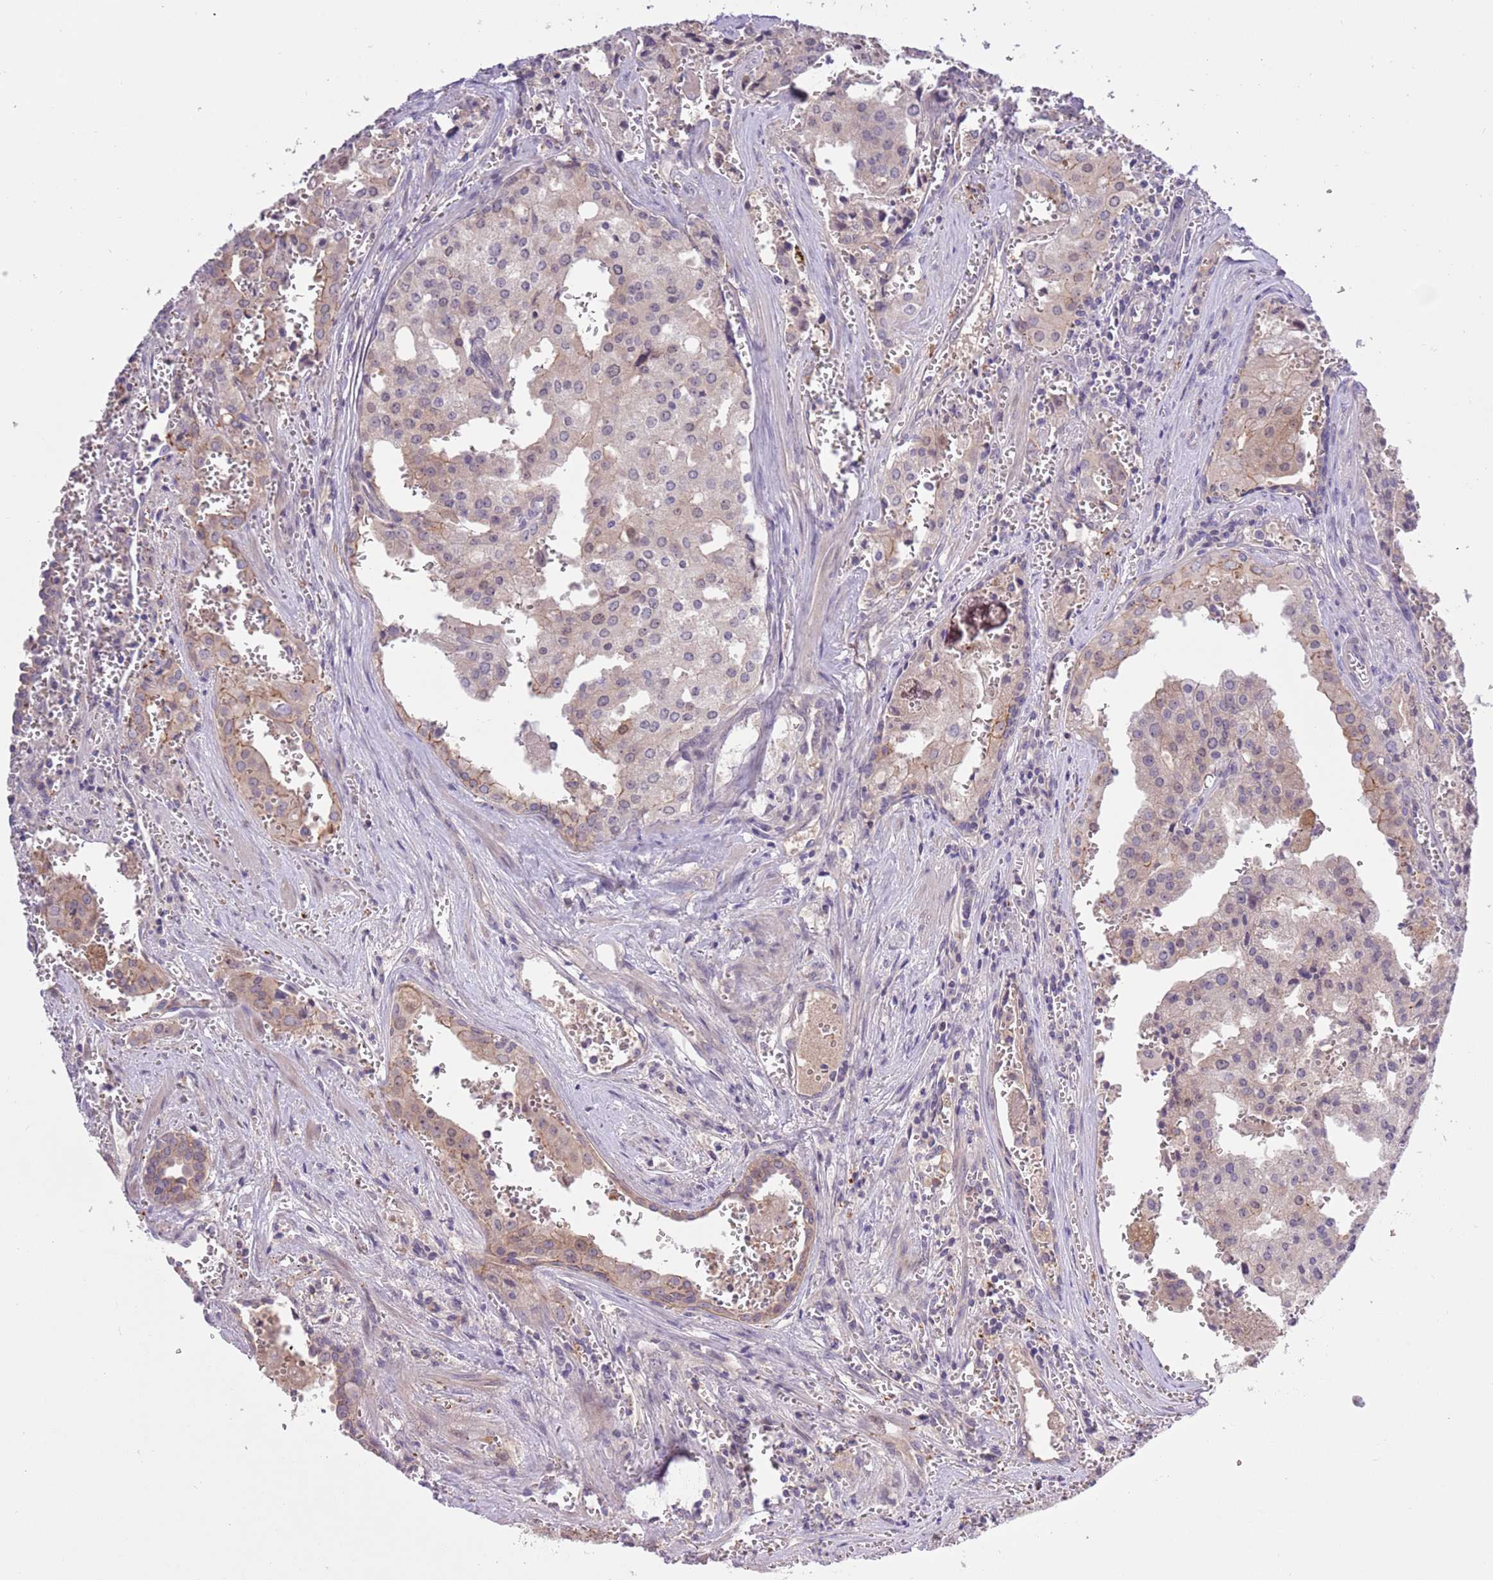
{"staining": {"intensity": "weak", "quantity": "<25%", "location": "cytoplasmic/membranous"}, "tissue": "prostate cancer", "cell_type": "Tumor cells", "image_type": "cancer", "snomed": [{"axis": "morphology", "description": "Adenocarcinoma, High grade"}, {"axis": "topography", "description": "Prostate"}], "caption": "An immunohistochemistry image of prostate adenocarcinoma (high-grade) is shown. There is no staining in tumor cells of prostate adenocarcinoma (high-grade).", "gene": "SHROOM3", "patient": {"sex": "male", "age": 68}}